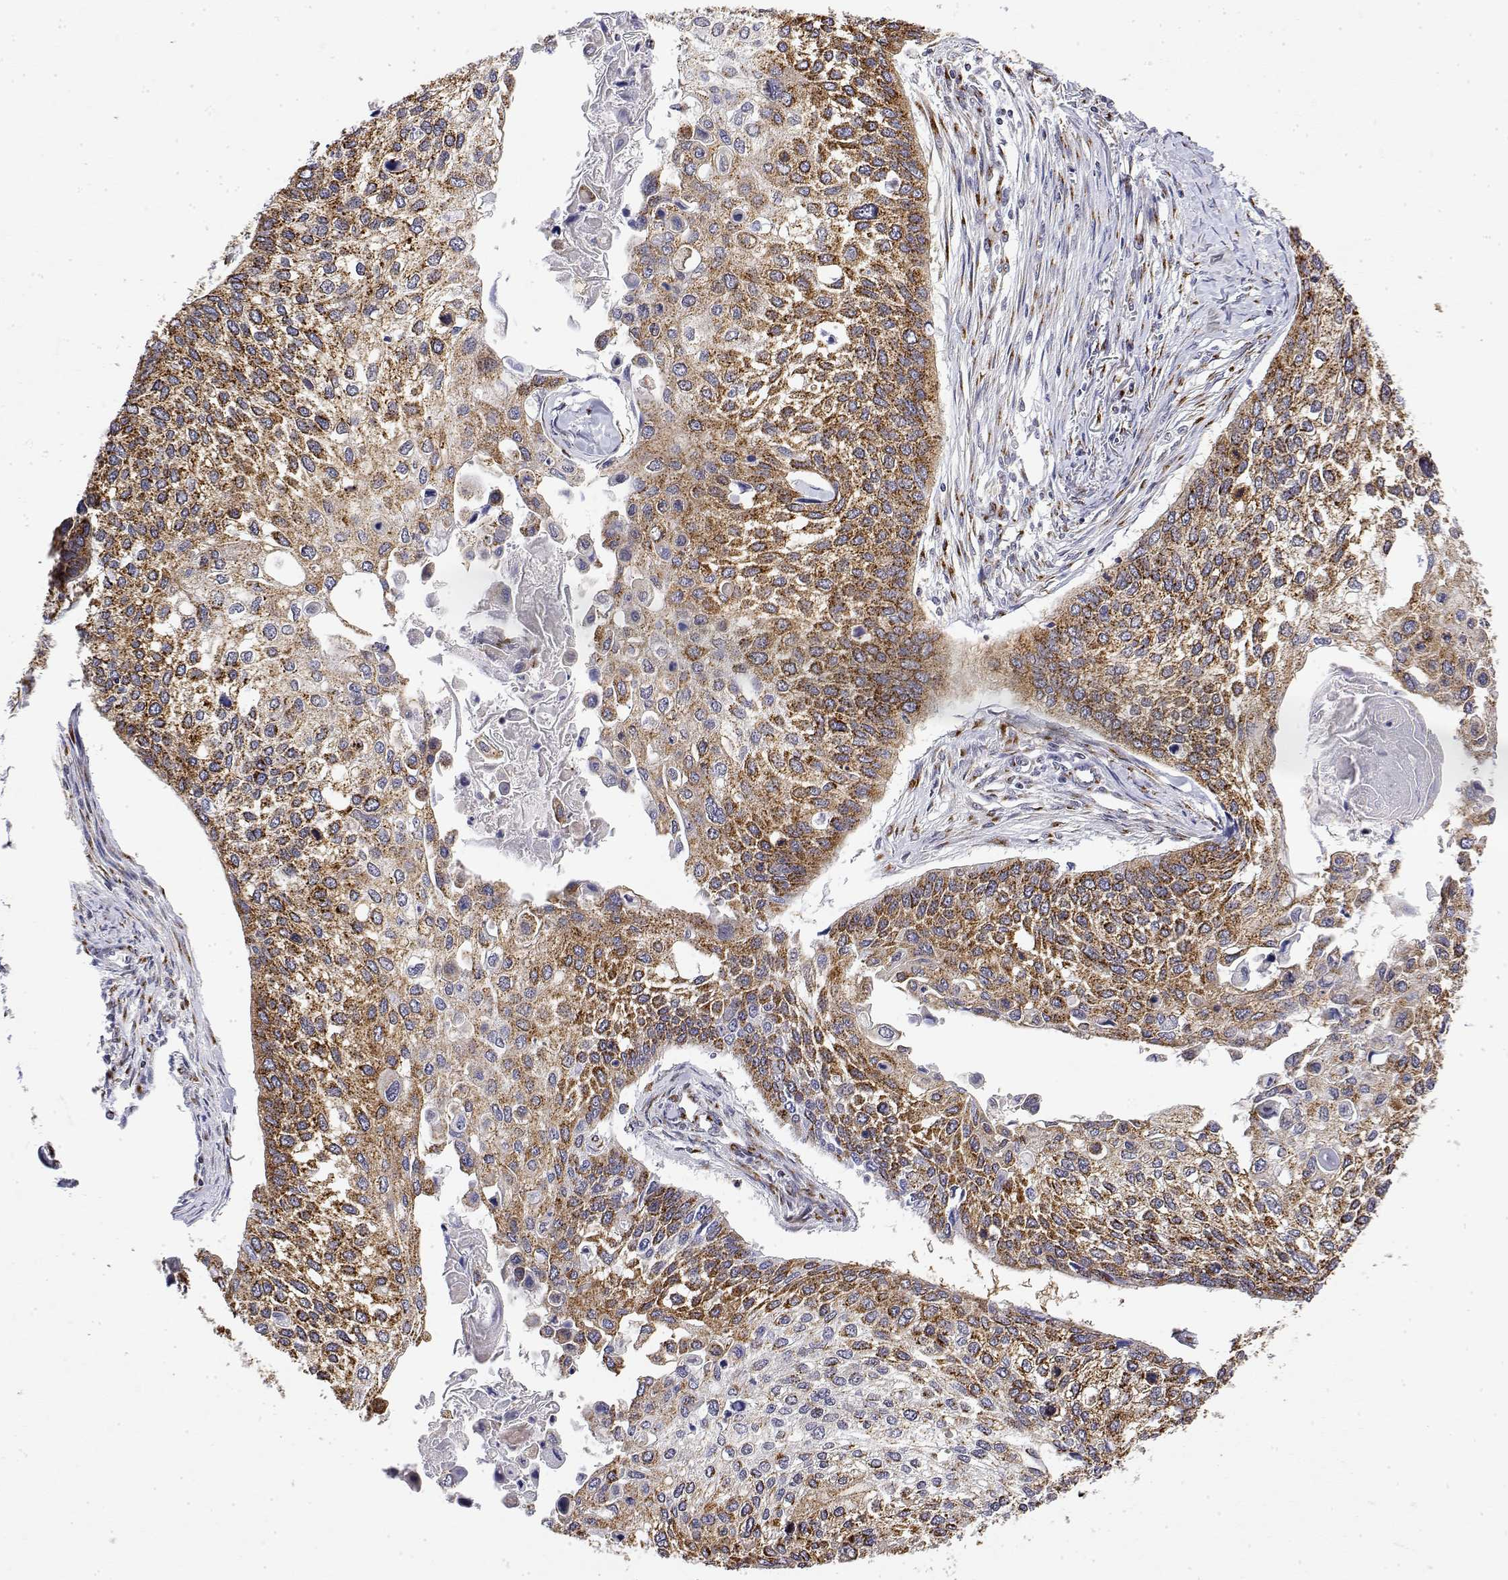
{"staining": {"intensity": "moderate", "quantity": ">75%", "location": "cytoplasmic/membranous"}, "tissue": "lung cancer", "cell_type": "Tumor cells", "image_type": "cancer", "snomed": [{"axis": "morphology", "description": "Squamous cell carcinoma, NOS"}, {"axis": "morphology", "description": "Squamous cell carcinoma, metastatic, NOS"}, {"axis": "topography", "description": "Lung"}], "caption": "Tumor cells exhibit medium levels of moderate cytoplasmic/membranous positivity in approximately >75% of cells in lung cancer. Using DAB (3,3'-diaminobenzidine) (brown) and hematoxylin (blue) stains, captured at high magnification using brightfield microscopy.", "gene": "YIPF3", "patient": {"sex": "male", "age": 63}}